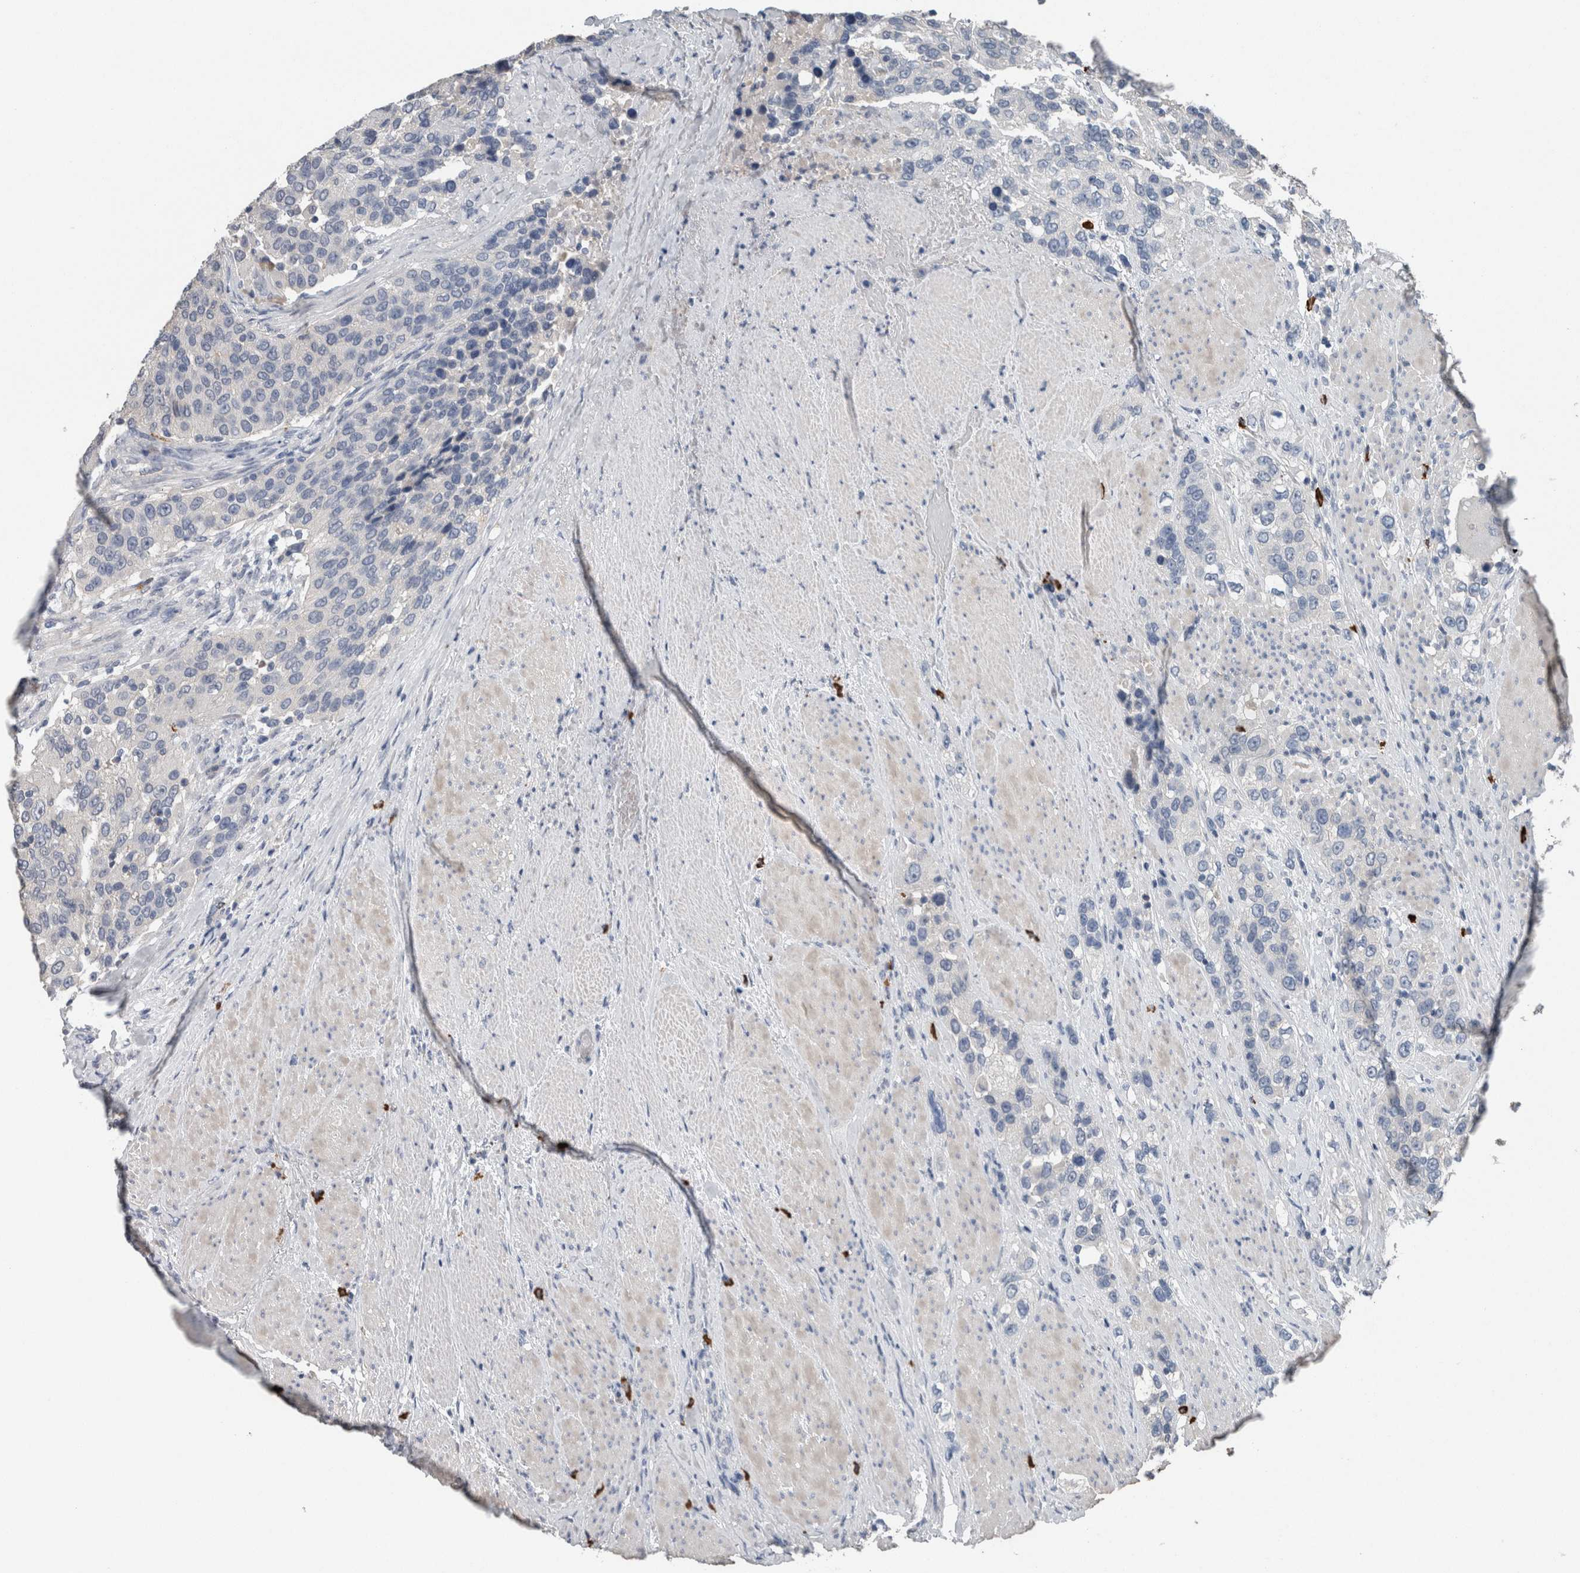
{"staining": {"intensity": "negative", "quantity": "none", "location": "none"}, "tissue": "urothelial cancer", "cell_type": "Tumor cells", "image_type": "cancer", "snomed": [{"axis": "morphology", "description": "Urothelial carcinoma, High grade"}, {"axis": "topography", "description": "Urinary bladder"}], "caption": "Immunohistochemistry (IHC) of urothelial carcinoma (high-grade) demonstrates no expression in tumor cells.", "gene": "CRNN", "patient": {"sex": "female", "age": 80}}